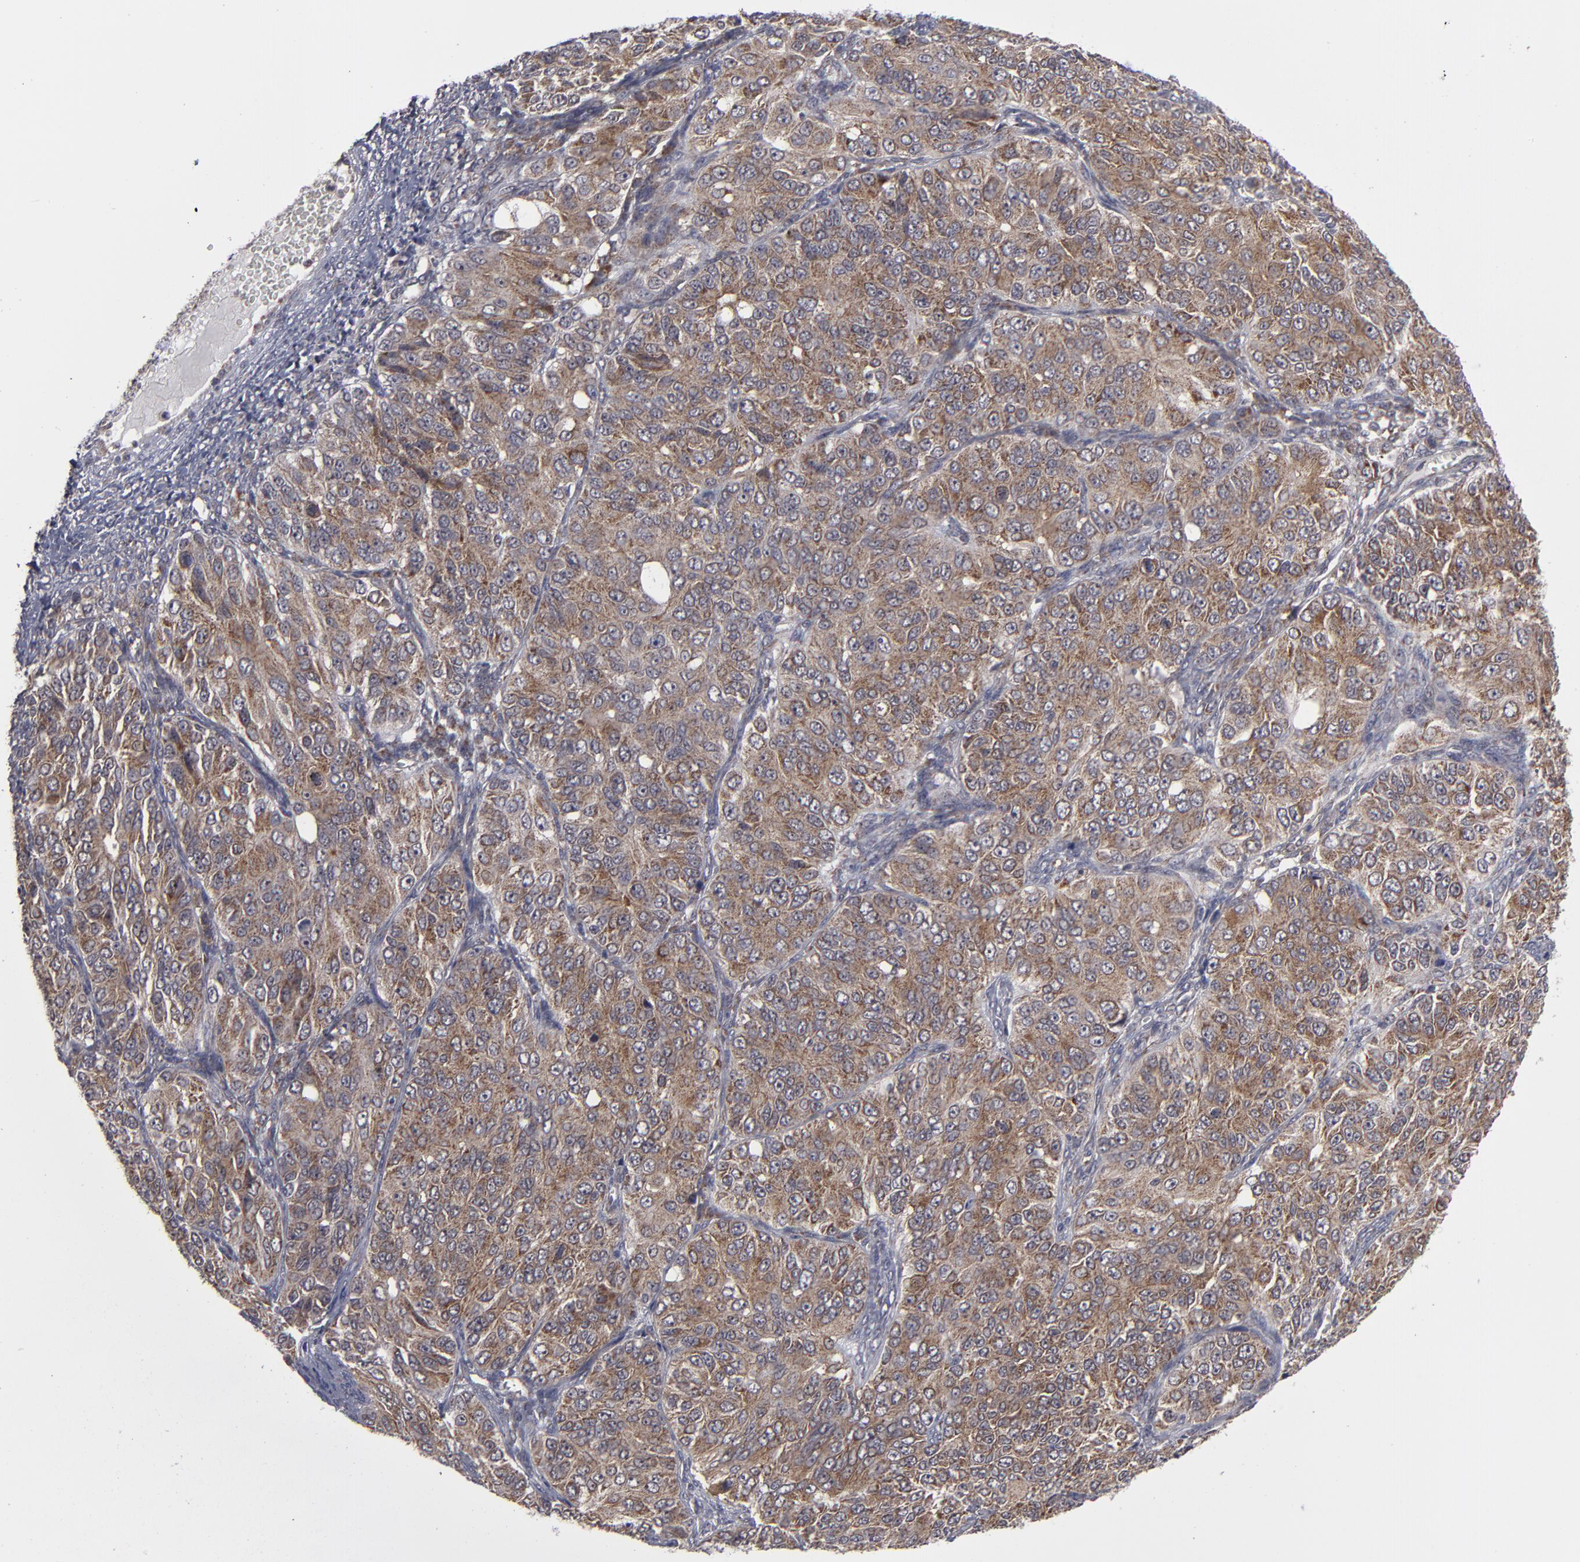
{"staining": {"intensity": "moderate", "quantity": ">75%", "location": "cytoplasmic/membranous"}, "tissue": "ovarian cancer", "cell_type": "Tumor cells", "image_type": "cancer", "snomed": [{"axis": "morphology", "description": "Carcinoma, endometroid"}, {"axis": "topography", "description": "Ovary"}], "caption": "Protein expression analysis of human ovarian cancer (endometroid carcinoma) reveals moderate cytoplasmic/membranous staining in approximately >75% of tumor cells.", "gene": "GLCCI1", "patient": {"sex": "female", "age": 51}}